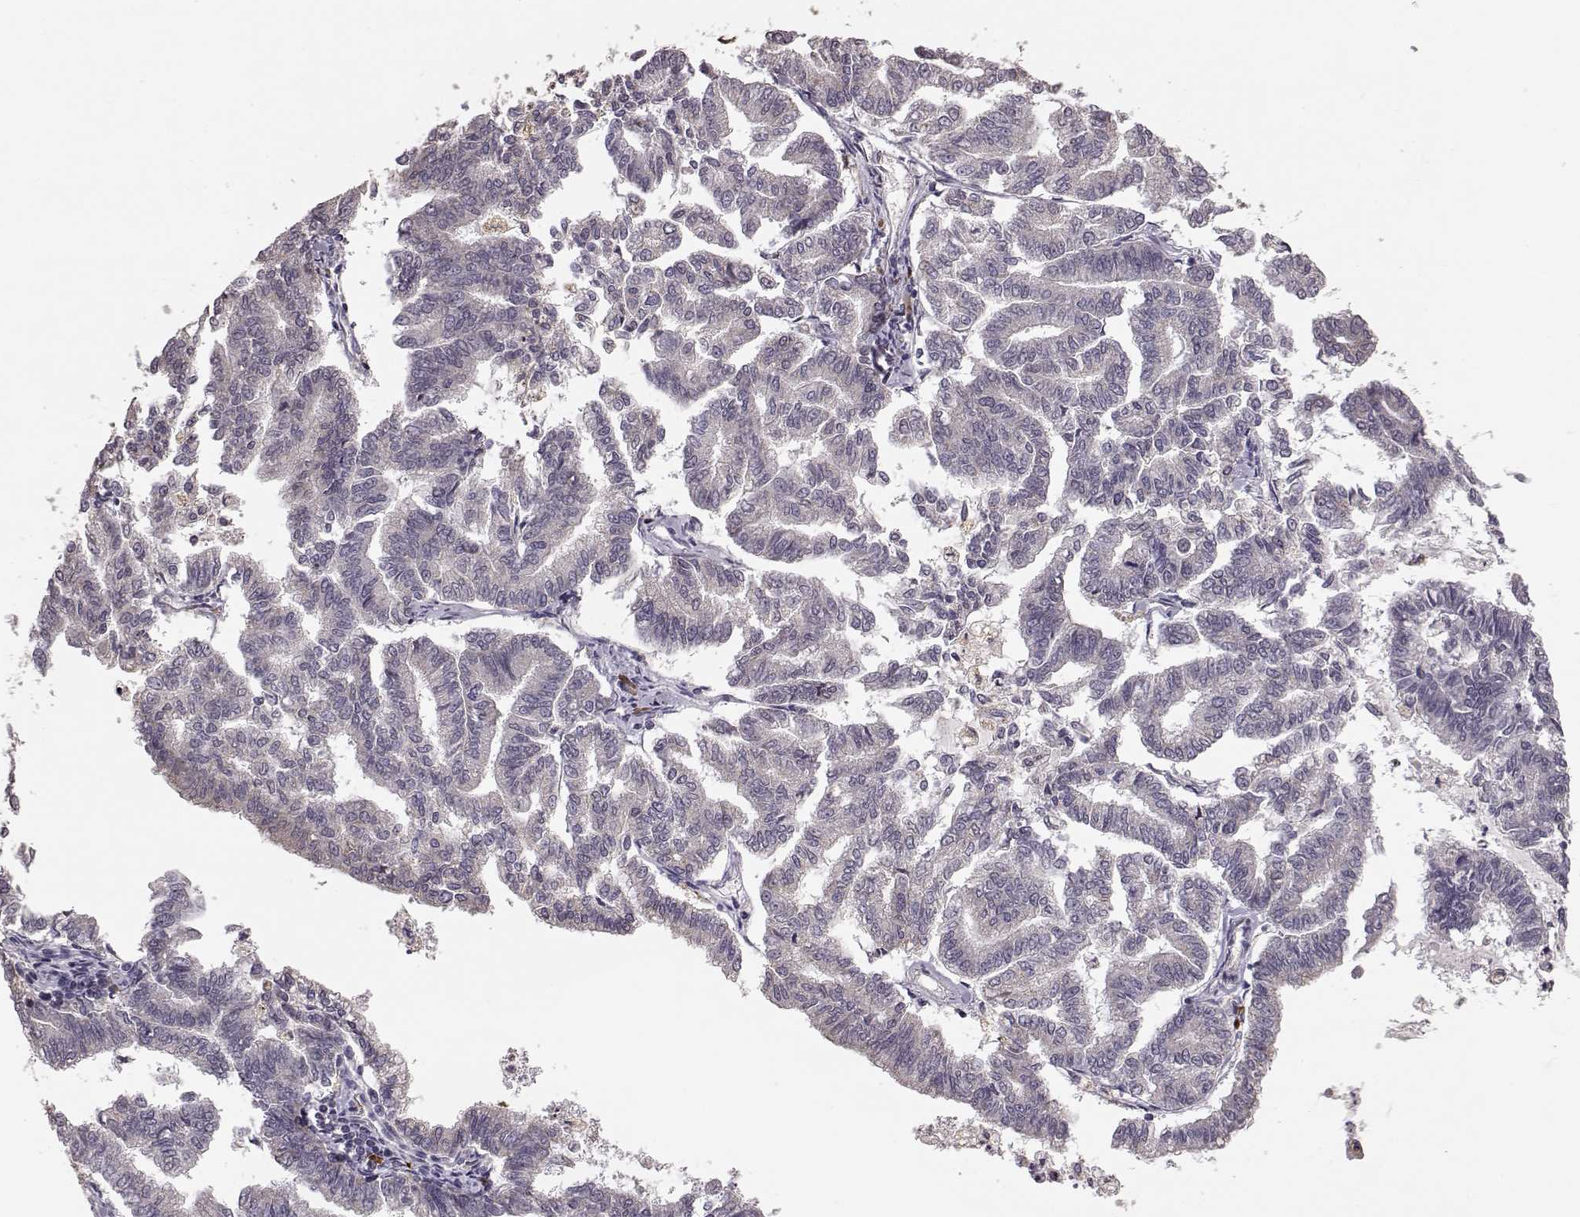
{"staining": {"intensity": "negative", "quantity": "none", "location": "none"}, "tissue": "endometrial cancer", "cell_type": "Tumor cells", "image_type": "cancer", "snomed": [{"axis": "morphology", "description": "Adenocarcinoma, NOS"}, {"axis": "topography", "description": "Endometrium"}], "caption": "The micrograph shows no staining of tumor cells in endometrial adenocarcinoma. Nuclei are stained in blue.", "gene": "BACH2", "patient": {"sex": "female", "age": 79}}